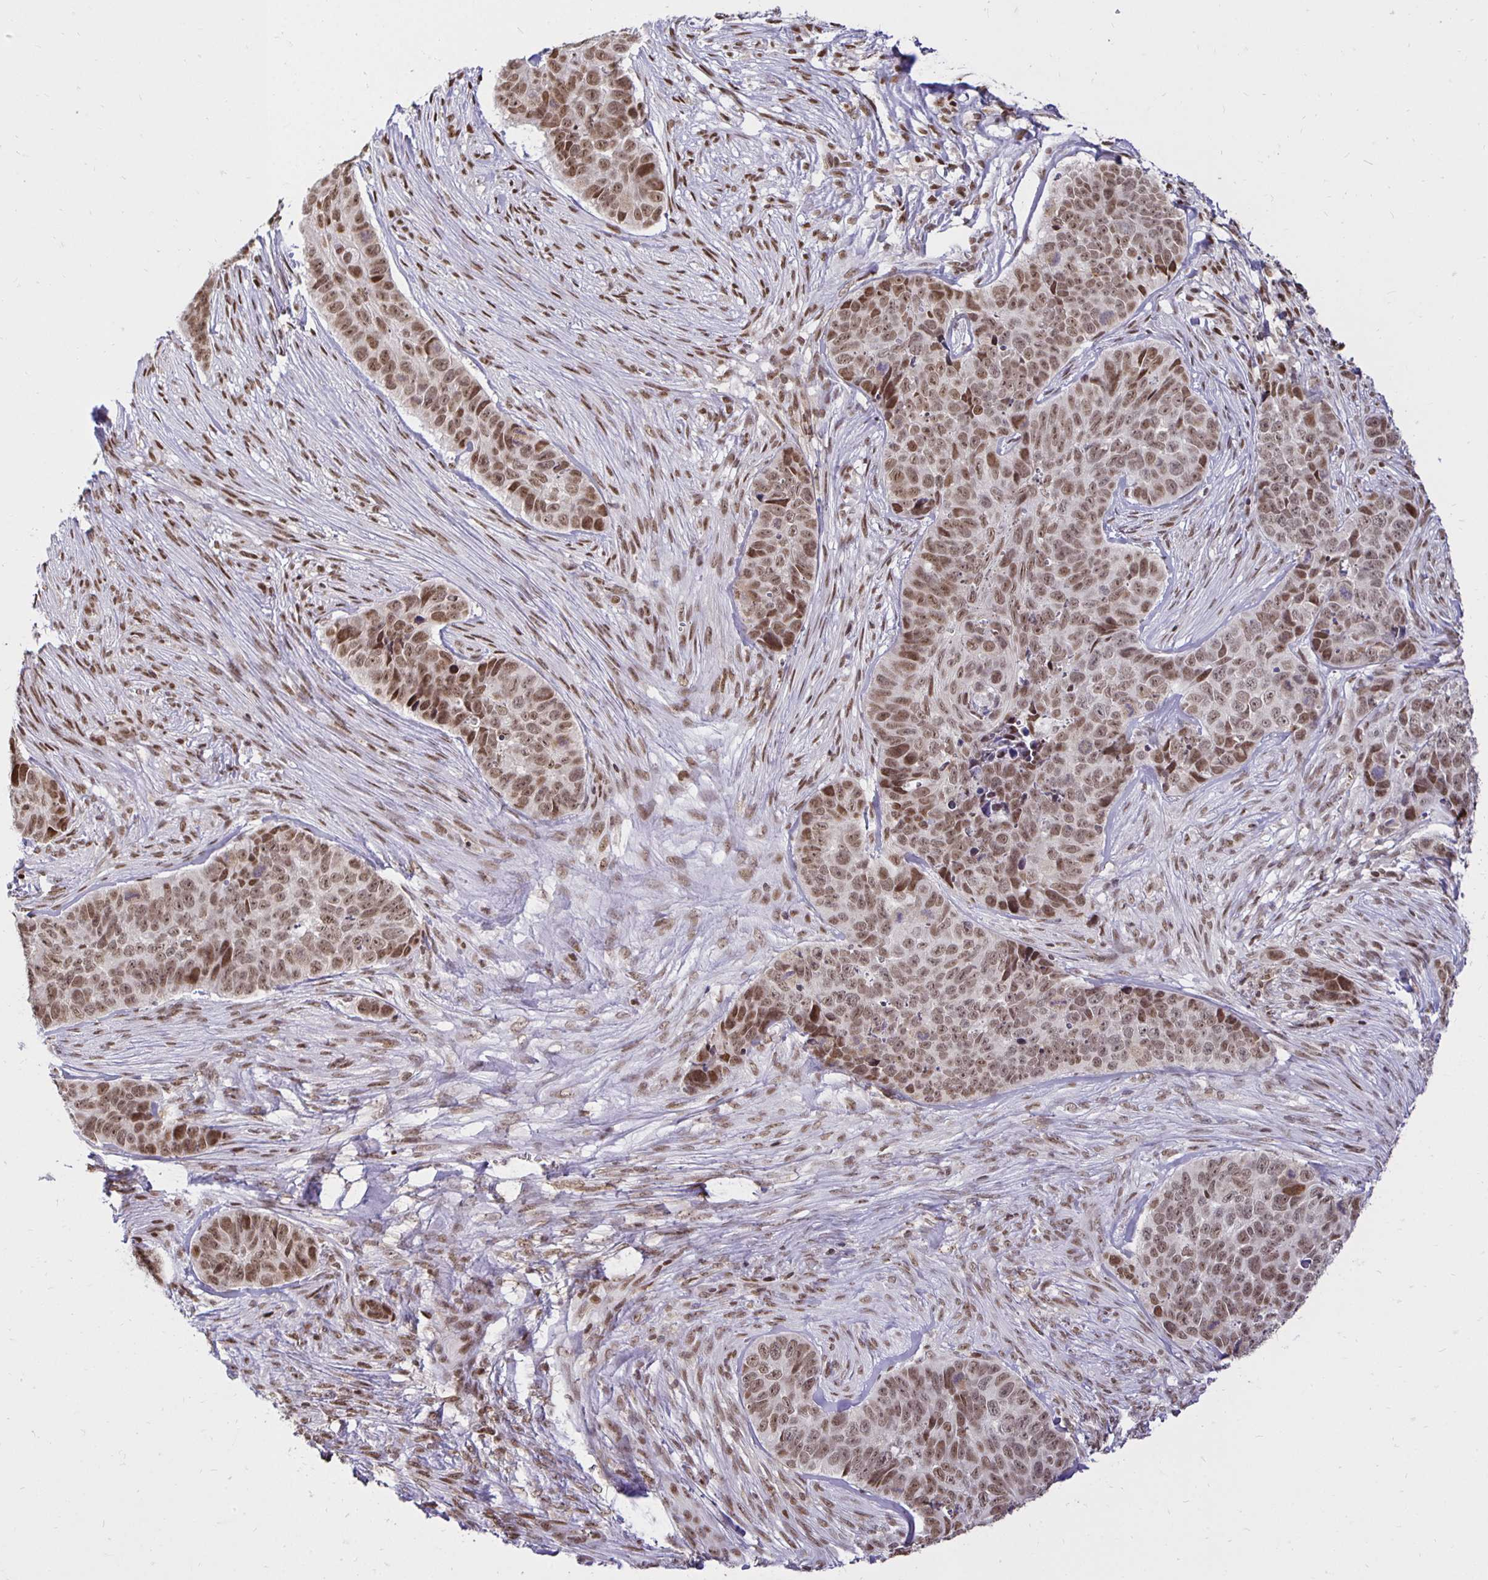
{"staining": {"intensity": "moderate", "quantity": ">75%", "location": "nuclear"}, "tissue": "skin cancer", "cell_type": "Tumor cells", "image_type": "cancer", "snomed": [{"axis": "morphology", "description": "Basal cell carcinoma"}, {"axis": "topography", "description": "Skin"}], "caption": "Protein positivity by immunohistochemistry shows moderate nuclear positivity in about >75% of tumor cells in basal cell carcinoma (skin).", "gene": "ZNF579", "patient": {"sex": "female", "age": 82}}